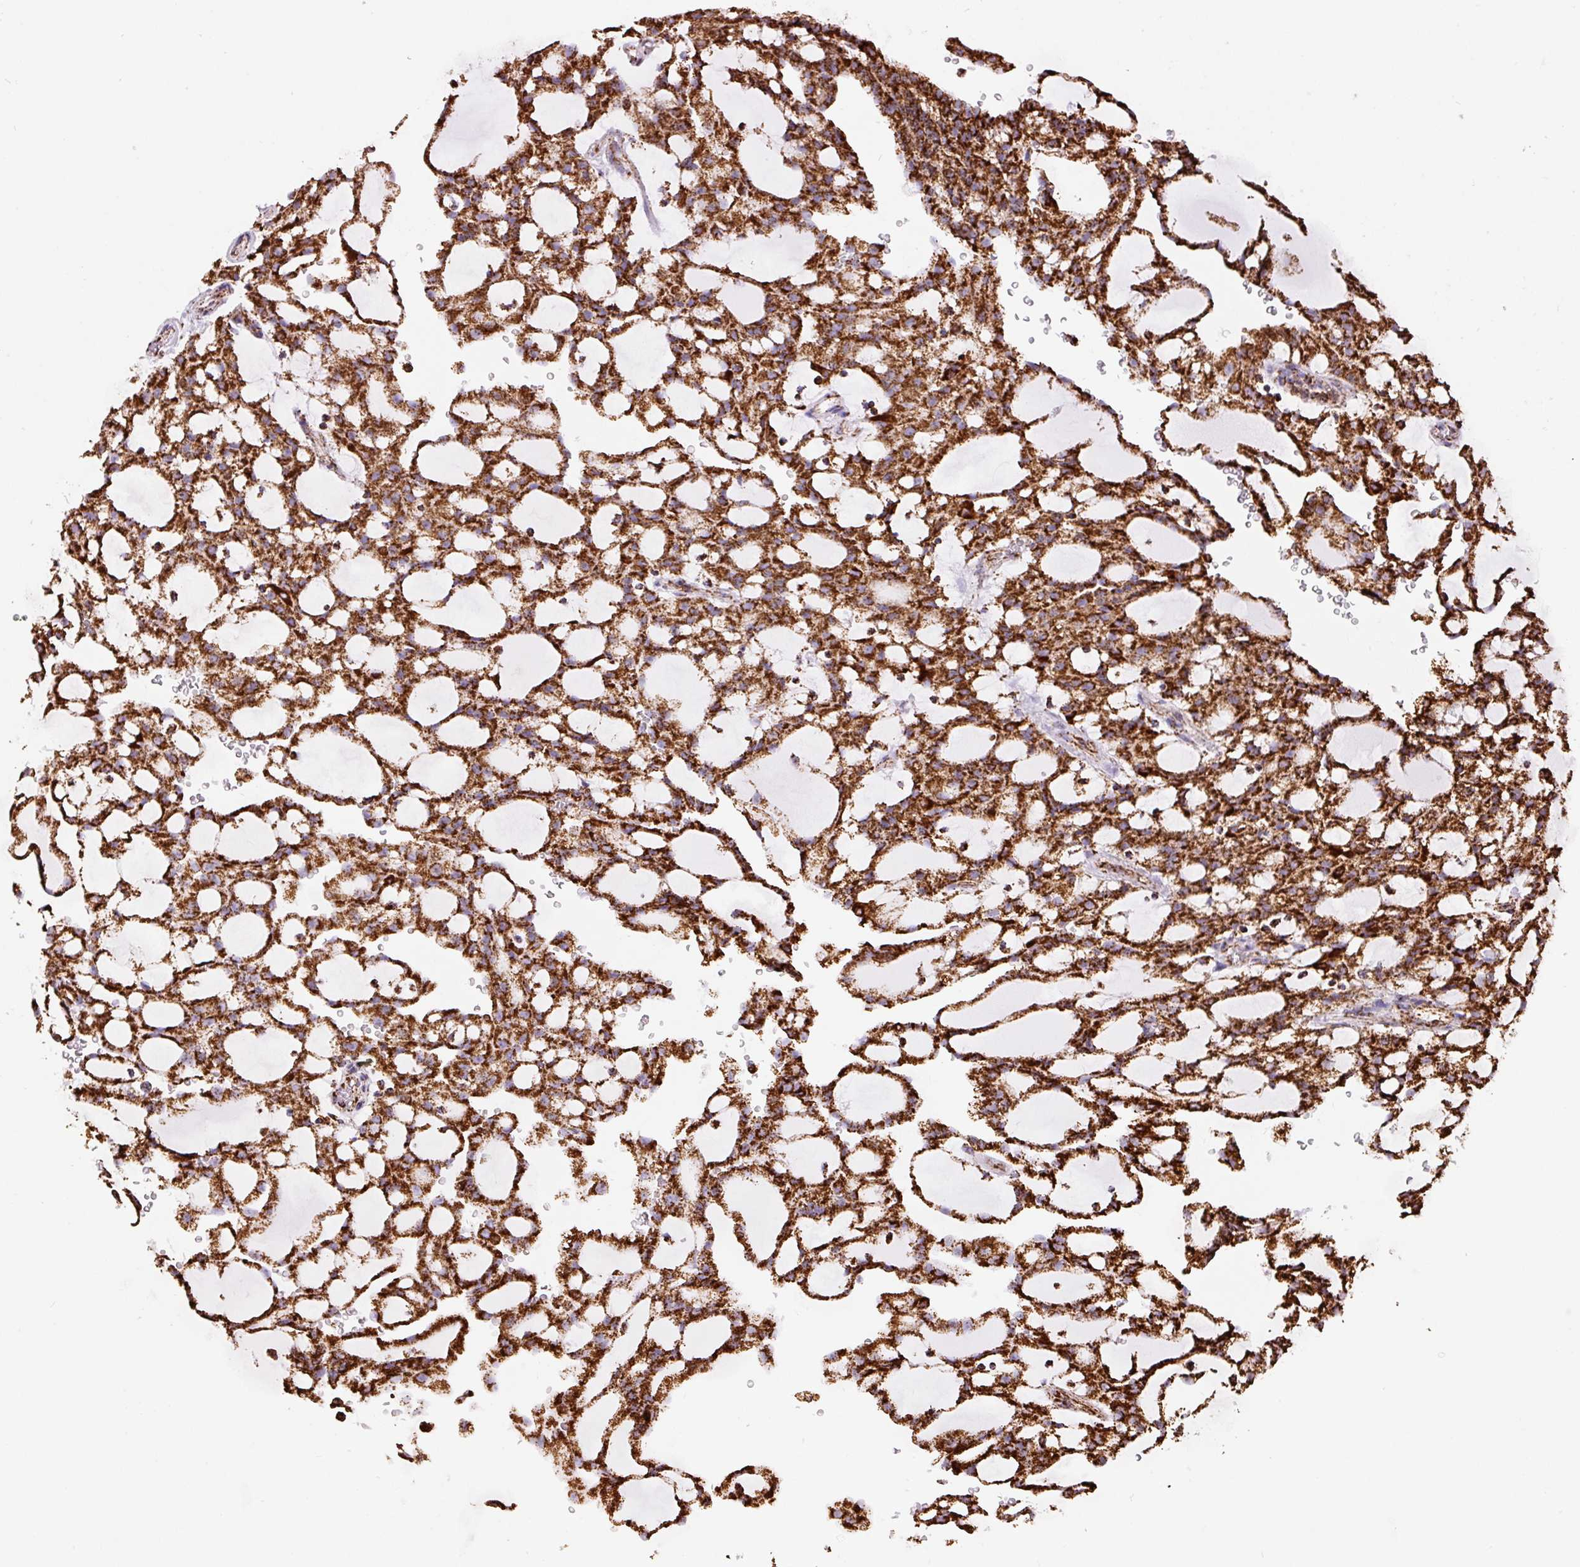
{"staining": {"intensity": "strong", "quantity": ">75%", "location": "cytoplasmic/membranous"}, "tissue": "renal cancer", "cell_type": "Tumor cells", "image_type": "cancer", "snomed": [{"axis": "morphology", "description": "Adenocarcinoma, NOS"}, {"axis": "topography", "description": "Kidney"}], "caption": "Renal cancer (adenocarcinoma) tissue displays strong cytoplasmic/membranous staining in about >75% of tumor cells (Stains: DAB in brown, nuclei in blue, Microscopy: brightfield microscopy at high magnification).", "gene": "ATP5F1A", "patient": {"sex": "male", "age": 63}}